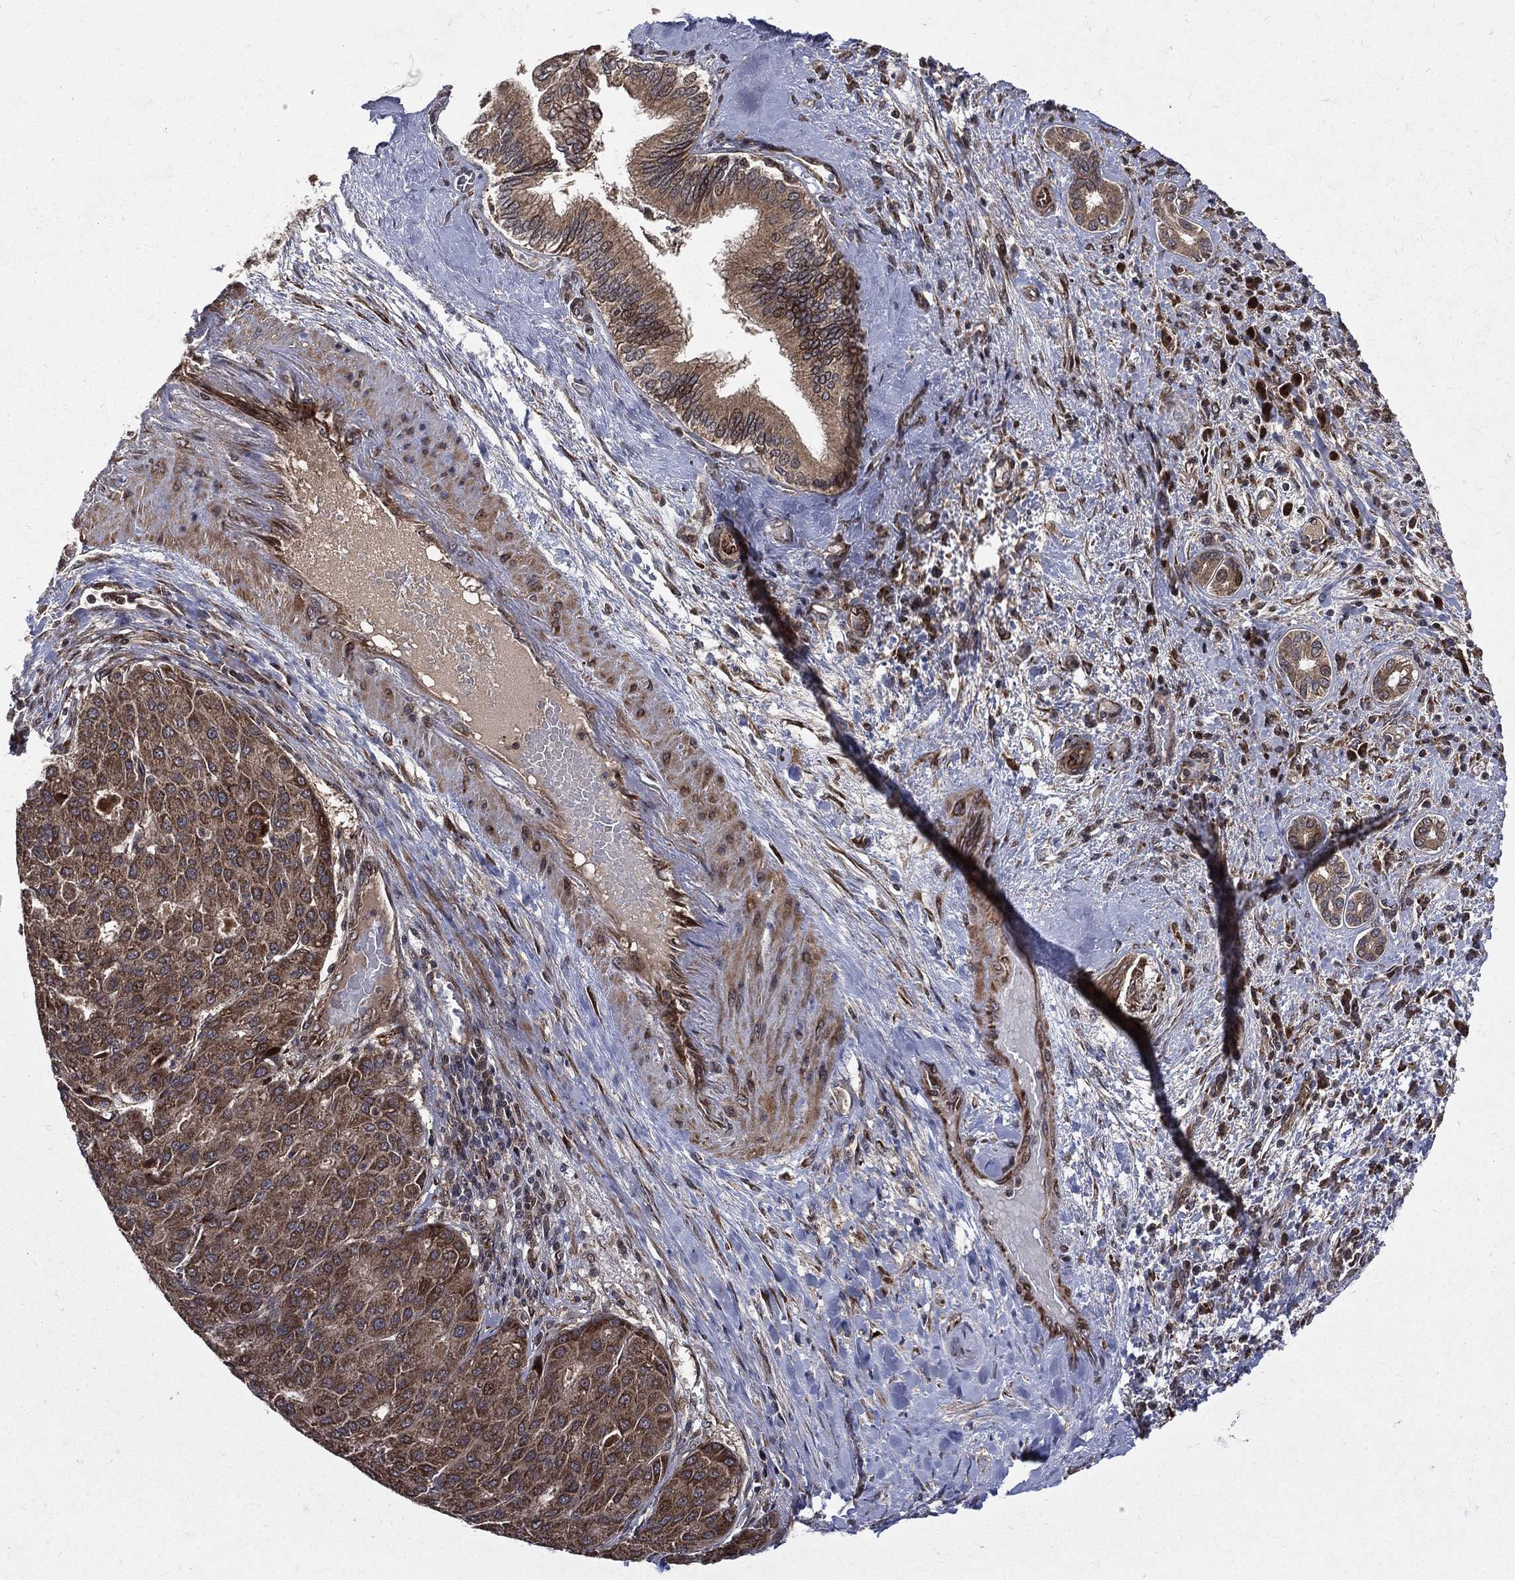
{"staining": {"intensity": "strong", "quantity": "25%-75%", "location": "cytoplasmic/membranous"}, "tissue": "liver cancer", "cell_type": "Tumor cells", "image_type": "cancer", "snomed": [{"axis": "morphology", "description": "Carcinoma, Hepatocellular, NOS"}, {"axis": "topography", "description": "Liver"}], "caption": "Immunohistochemistry (IHC) staining of hepatocellular carcinoma (liver), which demonstrates high levels of strong cytoplasmic/membranous staining in approximately 25%-75% of tumor cells indicating strong cytoplasmic/membranous protein expression. The staining was performed using DAB (3,3'-diaminobenzidine) (brown) for protein detection and nuclei were counterstained in hematoxylin (blue).", "gene": "RAB11FIP4", "patient": {"sex": "male", "age": 65}}